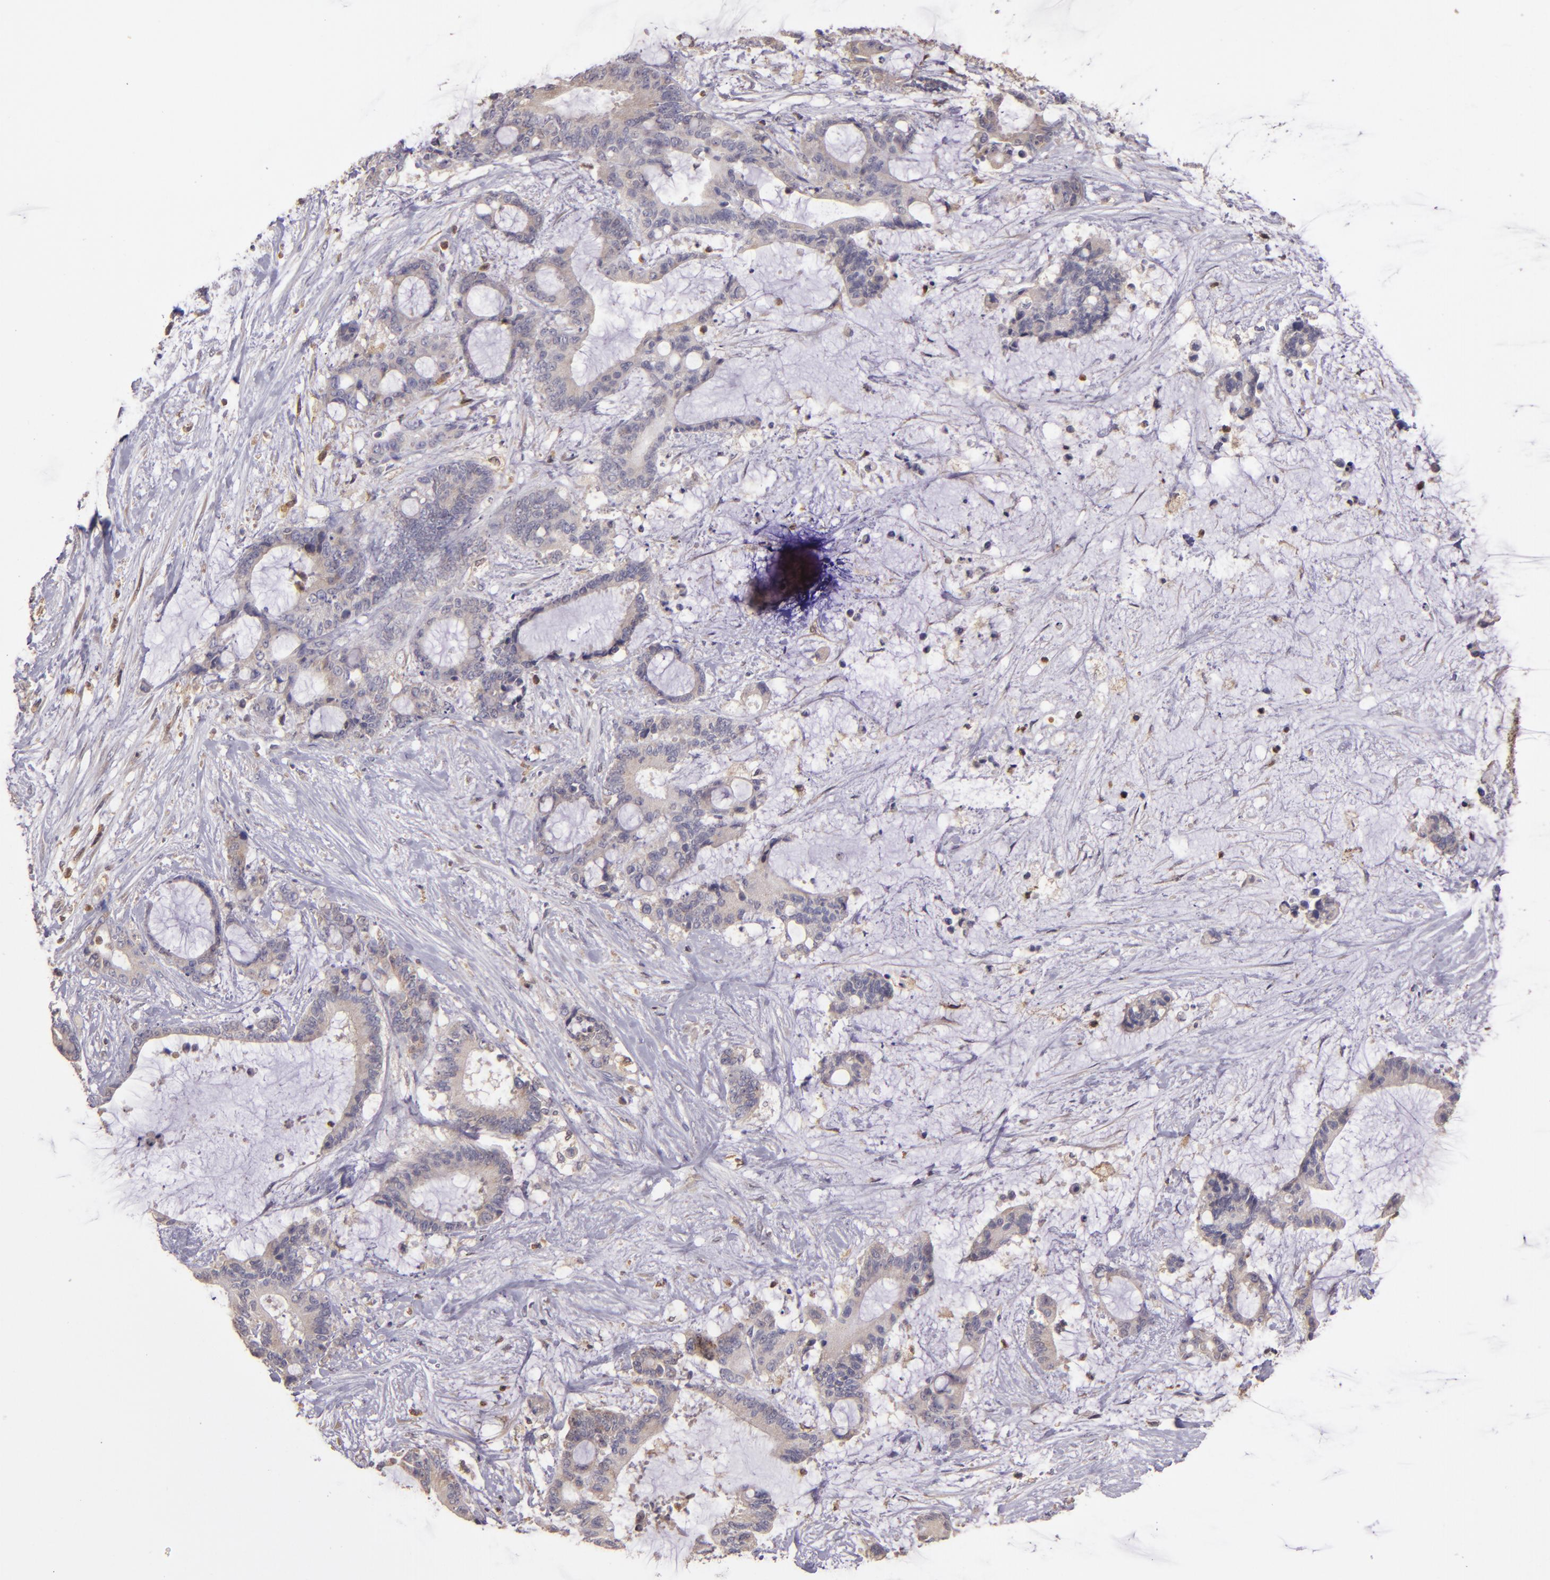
{"staining": {"intensity": "weak", "quantity": ">75%", "location": "cytoplasmic/membranous"}, "tissue": "liver cancer", "cell_type": "Tumor cells", "image_type": "cancer", "snomed": [{"axis": "morphology", "description": "Cholangiocarcinoma"}, {"axis": "topography", "description": "Liver"}], "caption": "Immunohistochemistry (DAB) staining of liver cancer (cholangiocarcinoma) displays weak cytoplasmic/membranous protein positivity in approximately >75% of tumor cells.", "gene": "FHIT", "patient": {"sex": "female", "age": 73}}